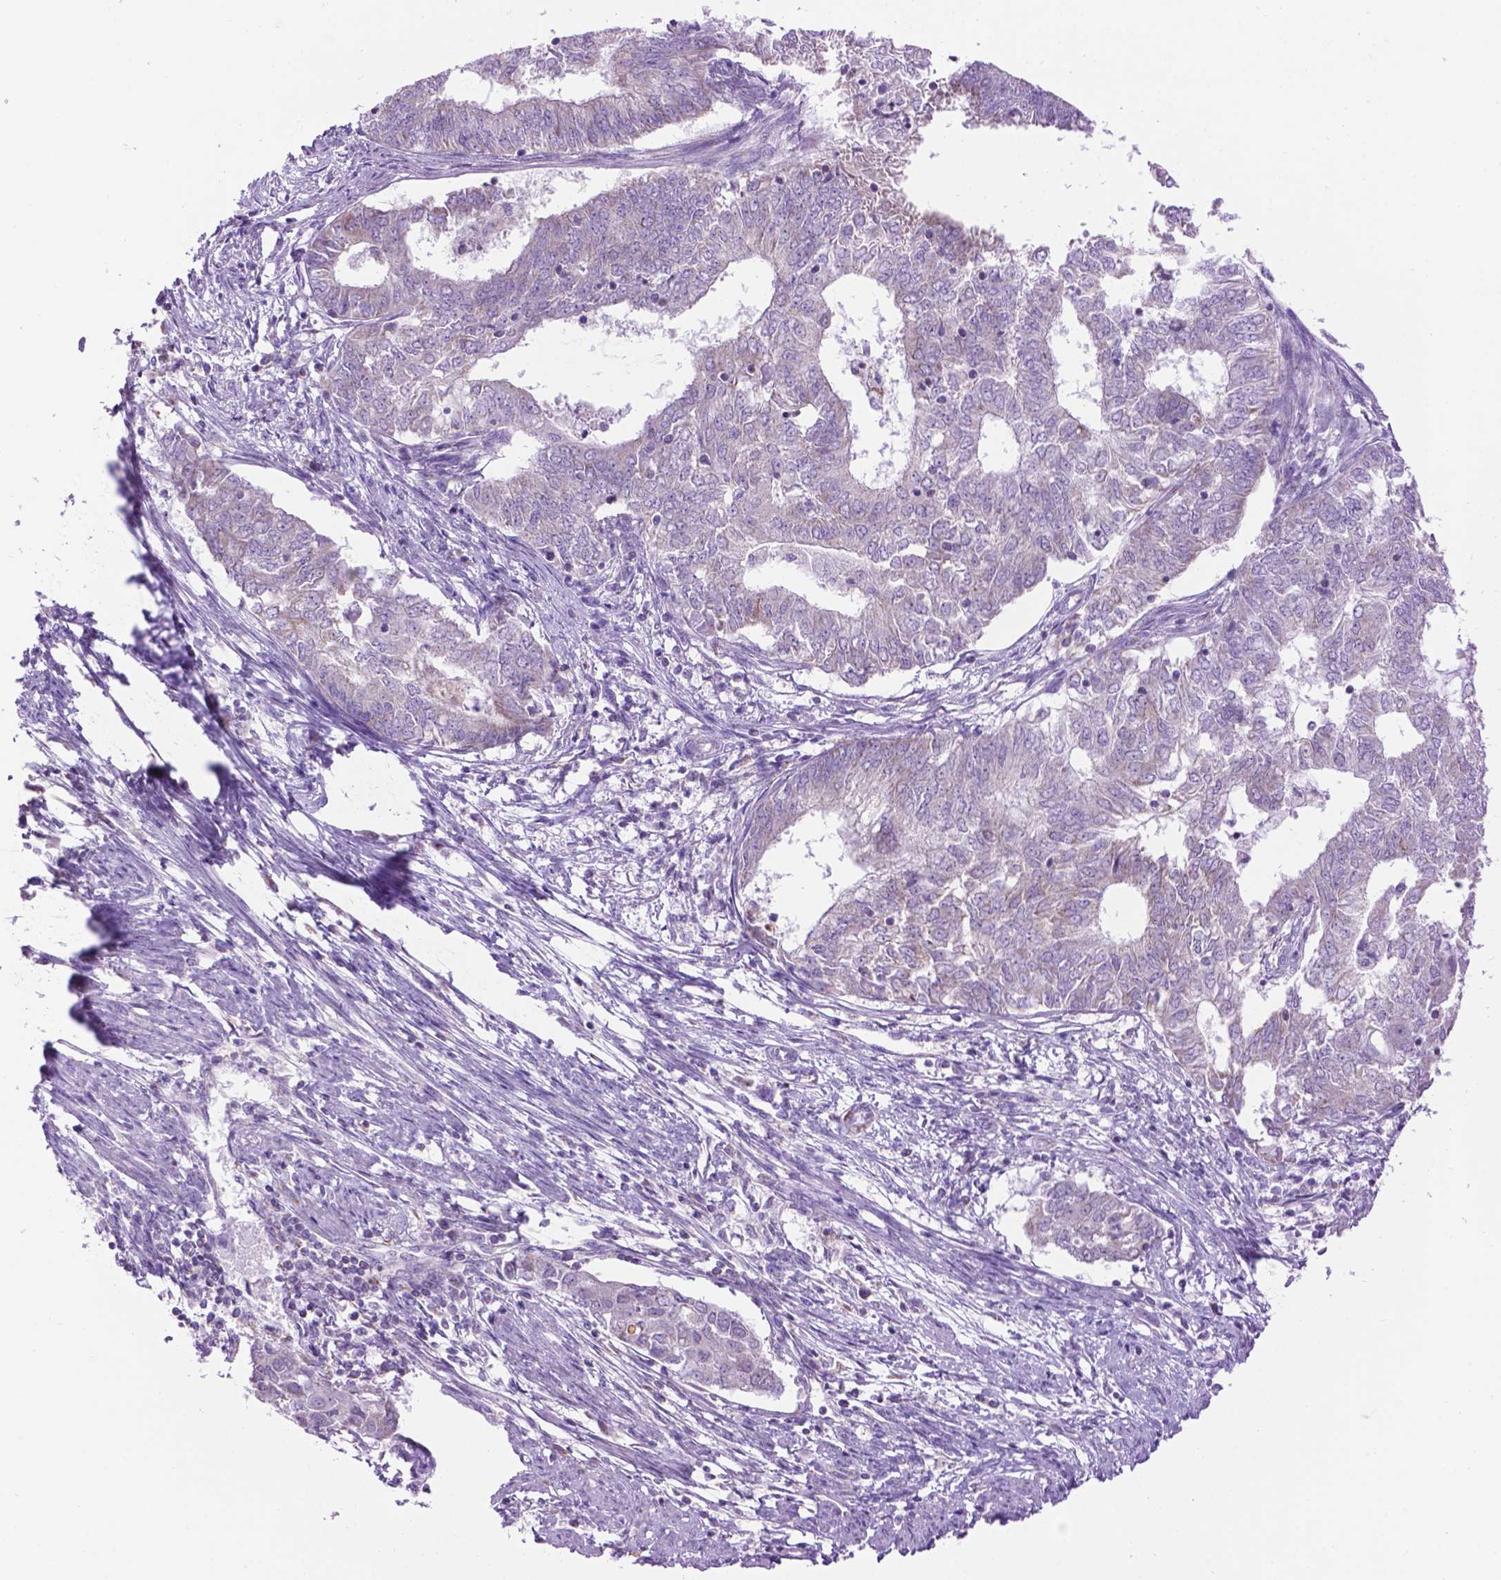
{"staining": {"intensity": "negative", "quantity": "none", "location": "none"}, "tissue": "endometrial cancer", "cell_type": "Tumor cells", "image_type": "cancer", "snomed": [{"axis": "morphology", "description": "Adenocarcinoma, NOS"}, {"axis": "topography", "description": "Endometrium"}], "caption": "High magnification brightfield microscopy of adenocarcinoma (endometrial) stained with DAB (3,3'-diaminobenzidine) (brown) and counterstained with hematoxylin (blue): tumor cells show no significant positivity. (Brightfield microscopy of DAB (3,3'-diaminobenzidine) immunohistochemistry (IHC) at high magnification).", "gene": "PYCR3", "patient": {"sex": "female", "age": 62}}